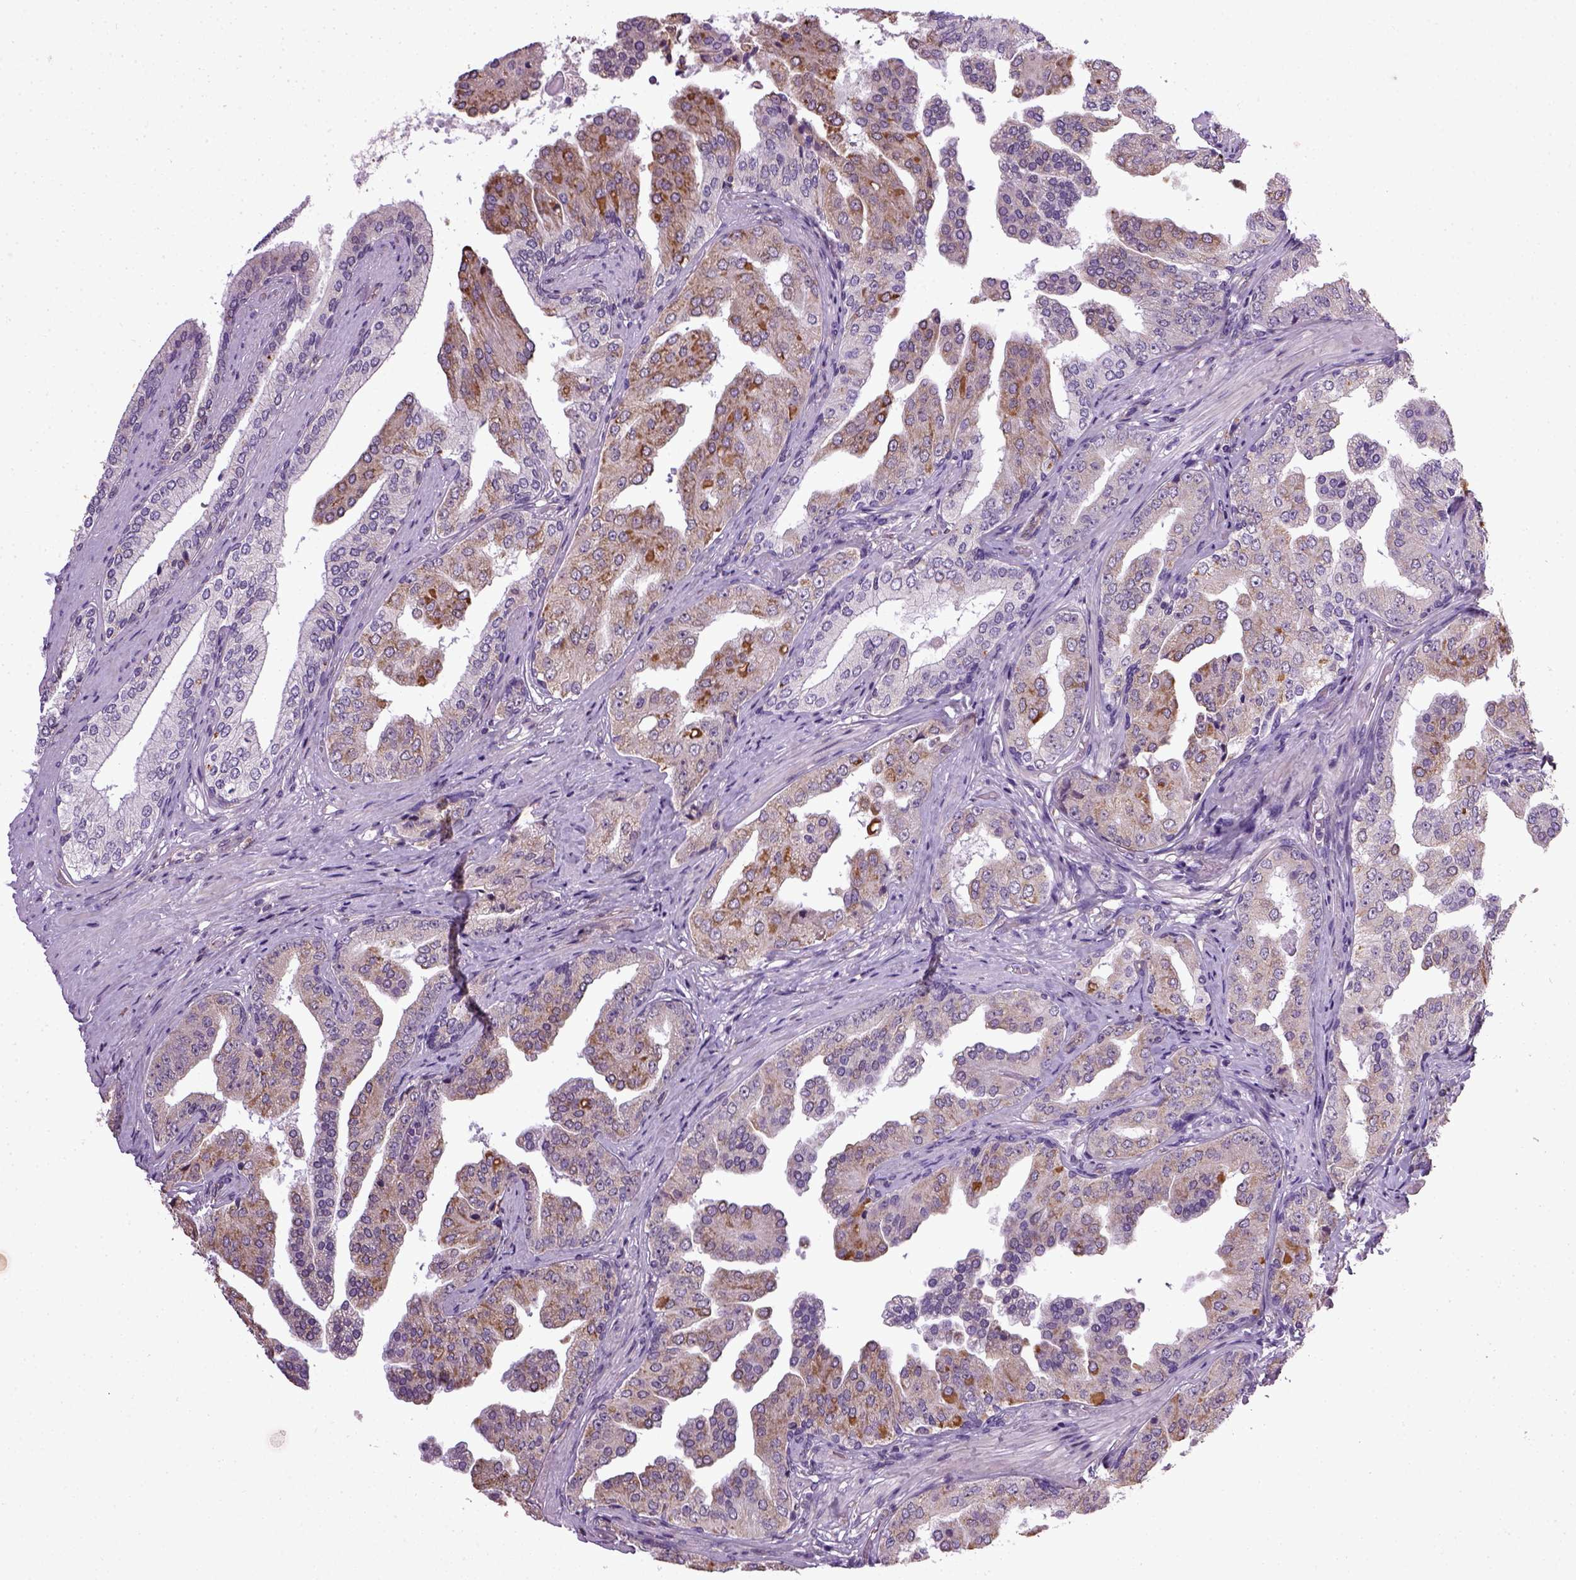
{"staining": {"intensity": "negative", "quantity": "none", "location": "none"}, "tissue": "prostate cancer", "cell_type": "Tumor cells", "image_type": "cancer", "snomed": [{"axis": "morphology", "description": "Adenocarcinoma, Low grade"}, {"axis": "topography", "description": "Prostate and seminal vesicle, NOS"}], "caption": "This is an immunohistochemistry image of prostate low-grade adenocarcinoma. There is no positivity in tumor cells.", "gene": "TPRG1", "patient": {"sex": "male", "age": 61}}